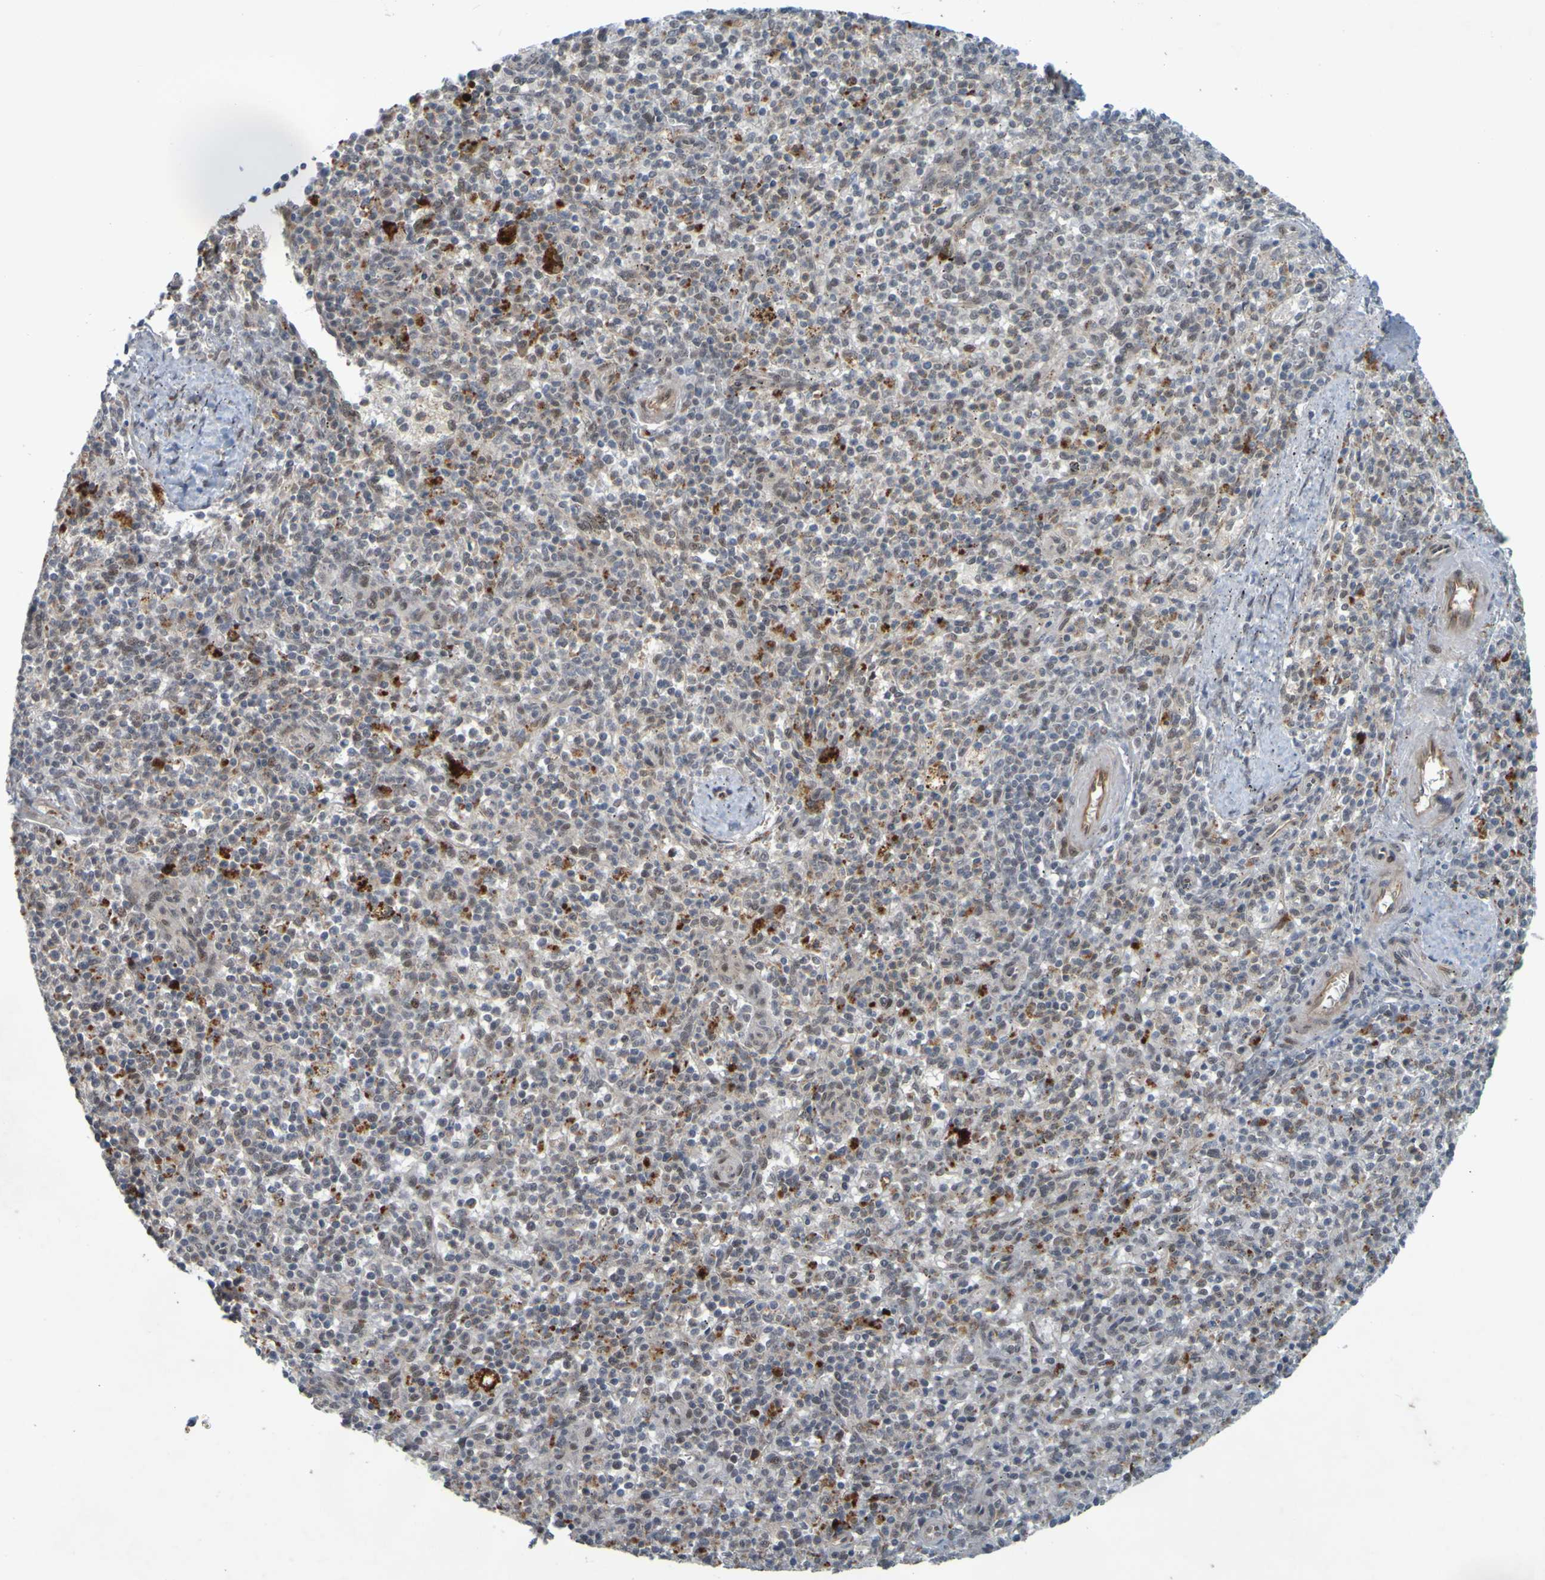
{"staining": {"intensity": "moderate", "quantity": "<25%", "location": "cytoplasmic/membranous"}, "tissue": "spleen", "cell_type": "Cells in red pulp", "image_type": "normal", "snomed": [{"axis": "morphology", "description": "Normal tissue, NOS"}, {"axis": "topography", "description": "Spleen"}], "caption": "IHC micrograph of benign spleen stained for a protein (brown), which exhibits low levels of moderate cytoplasmic/membranous staining in about <25% of cells in red pulp.", "gene": "MCPH1", "patient": {"sex": "male", "age": 72}}